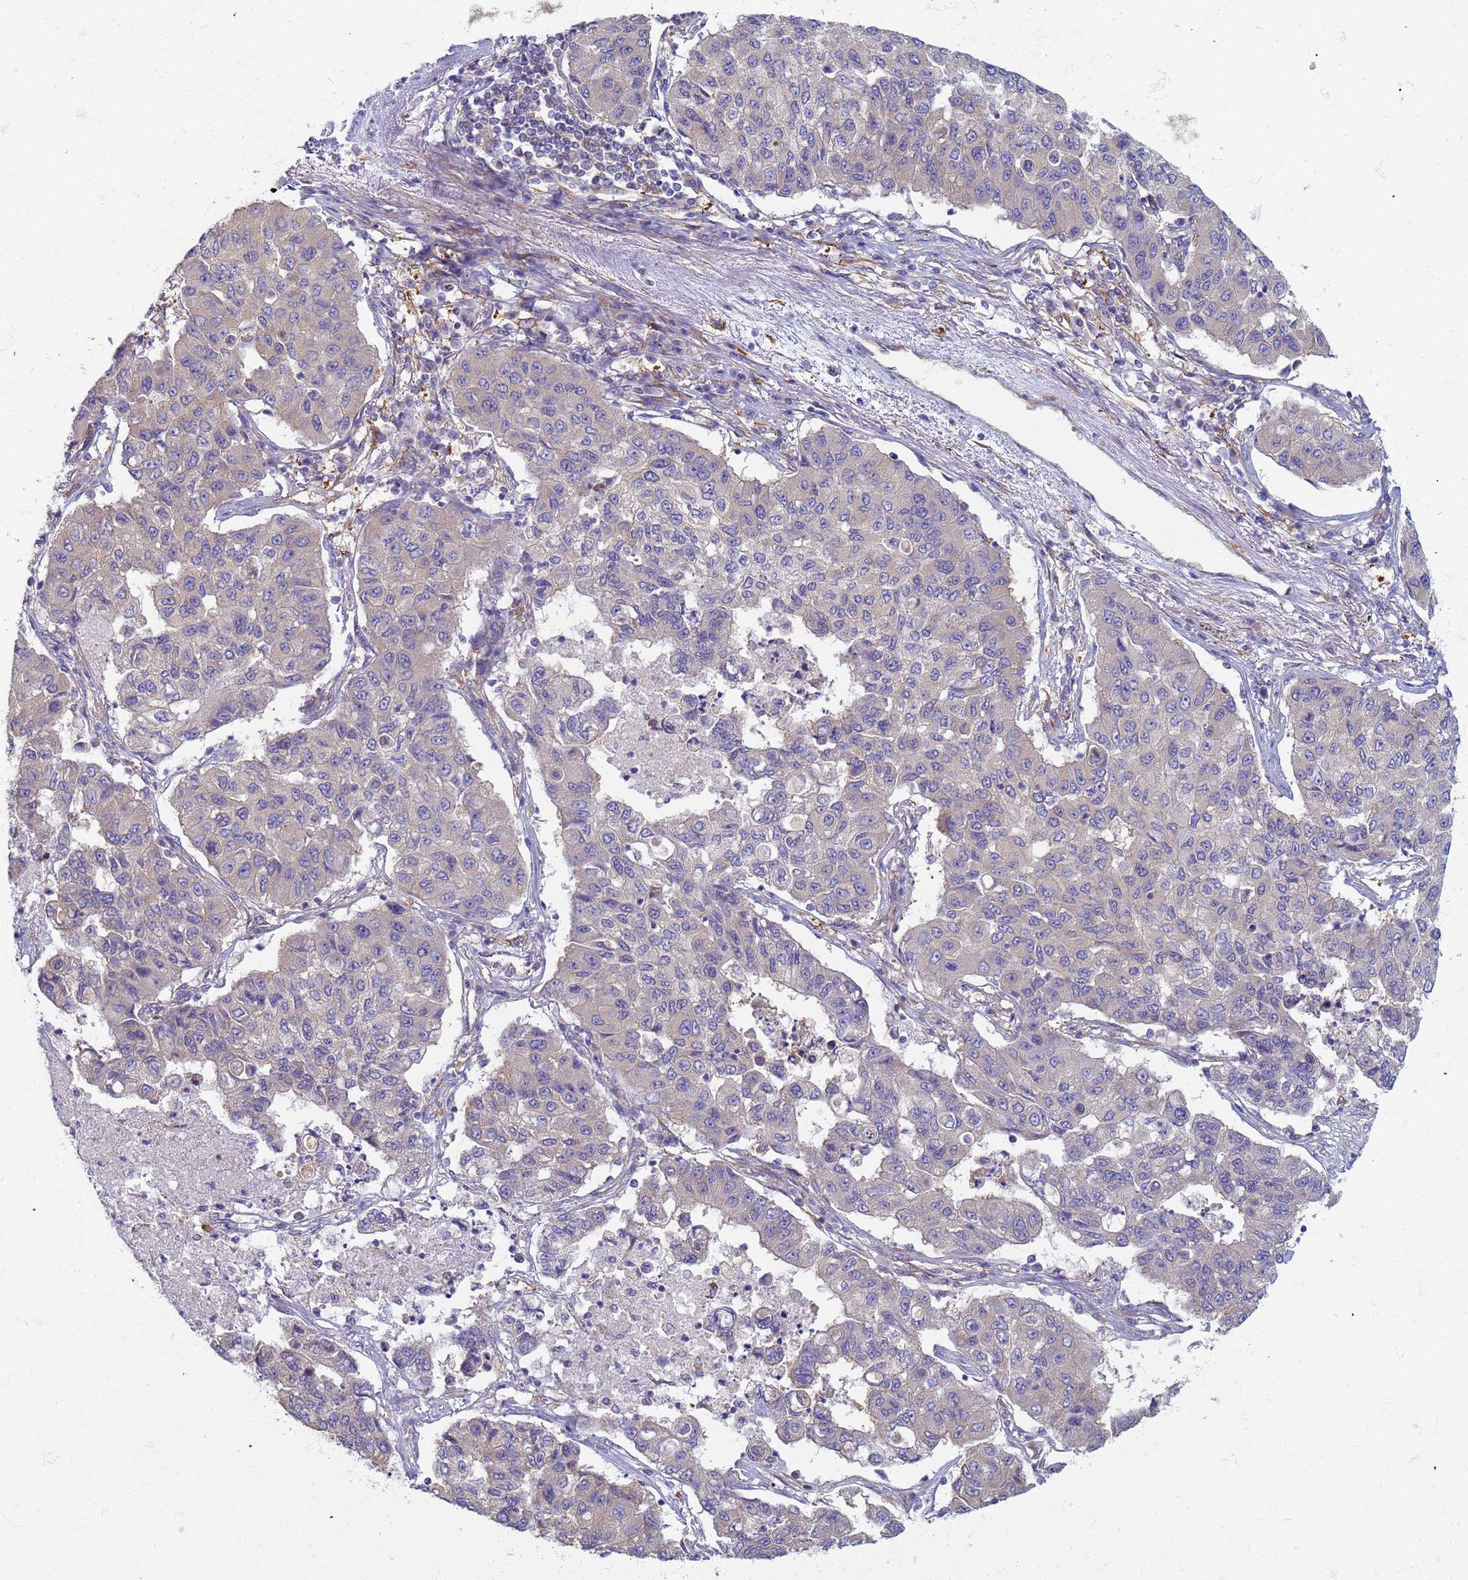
{"staining": {"intensity": "negative", "quantity": "none", "location": "none"}, "tissue": "lung cancer", "cell_type": "Tumor cells", "image_type": "cancer", "snomed": [{"axis": "morphology", "description": "Squamous cell carcinoma, NOS"}, {"axis": "topography", "description": "Lung"}], "caption": "Immunohistochemistry (IHC) of lung cancer (squamous cell carcinoma) exhibits no staining in tumor cells. (IHC, brightfield microscopy, high magnification).", "gene": "EEA1", "patient": {"sex": "male", "age": 74}}